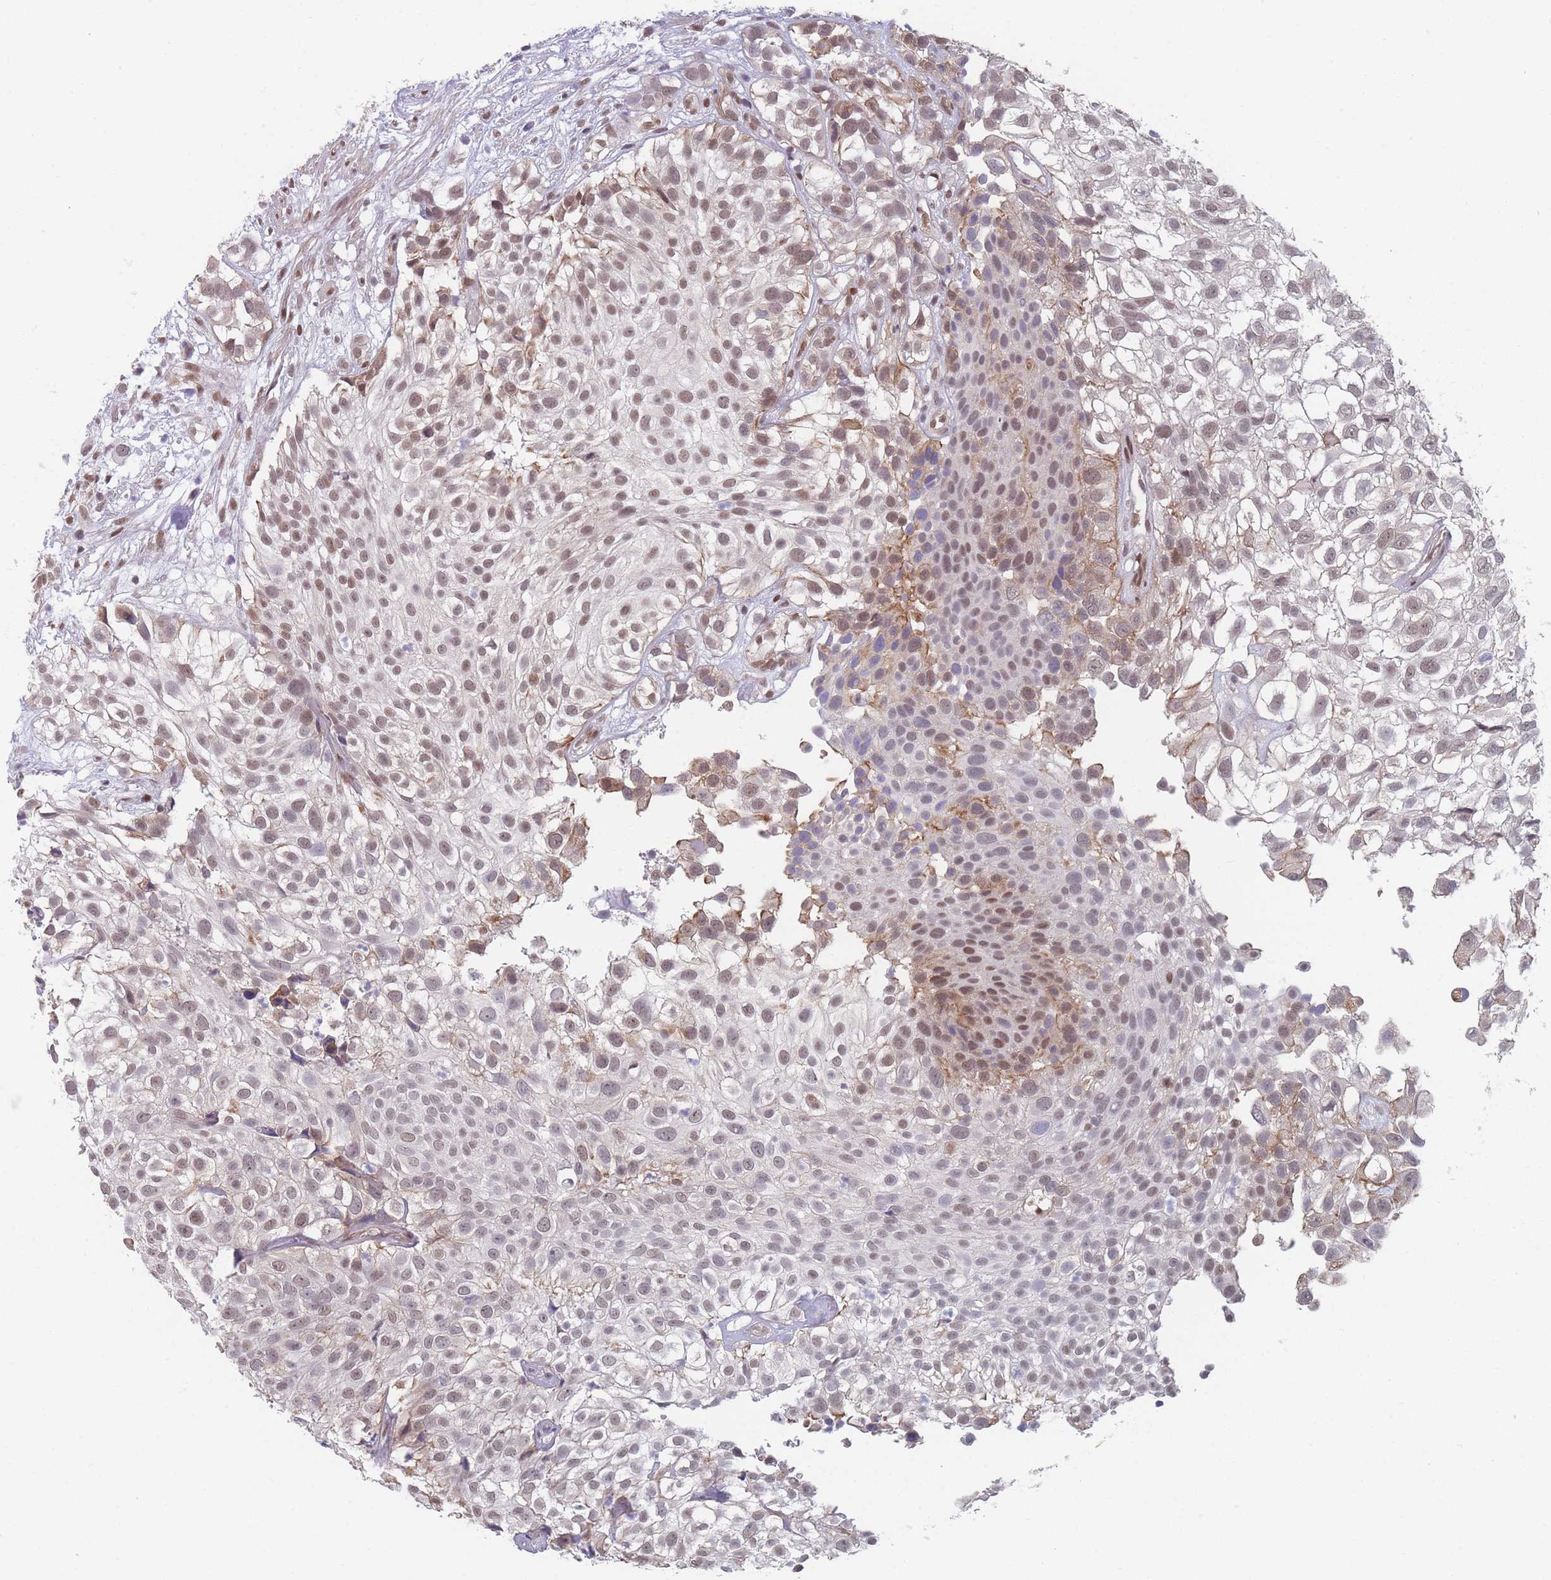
{"staining": {"intensity": "moderate", "quantity": "<25%", "location": "cytoplasmic/membranous,nuclear"}, "tissue": "urothelial cancer", "cell_type": "Tumor cells", "image_type": "cancer", "snomed": [{"axis": "morphology", "description": "Urothelial carcinoma, High grade"}, {"axis": "topography", "description": "Urinary bladder"}], "caption": "This is a histology image of IHC staining of urothelial cancer, which shows moderate expression in the cytoplasmic/membranous and nuclear of tumor cells.", "gene": "ANKRD10", "patient": {"sex": "male", "age": 56}}